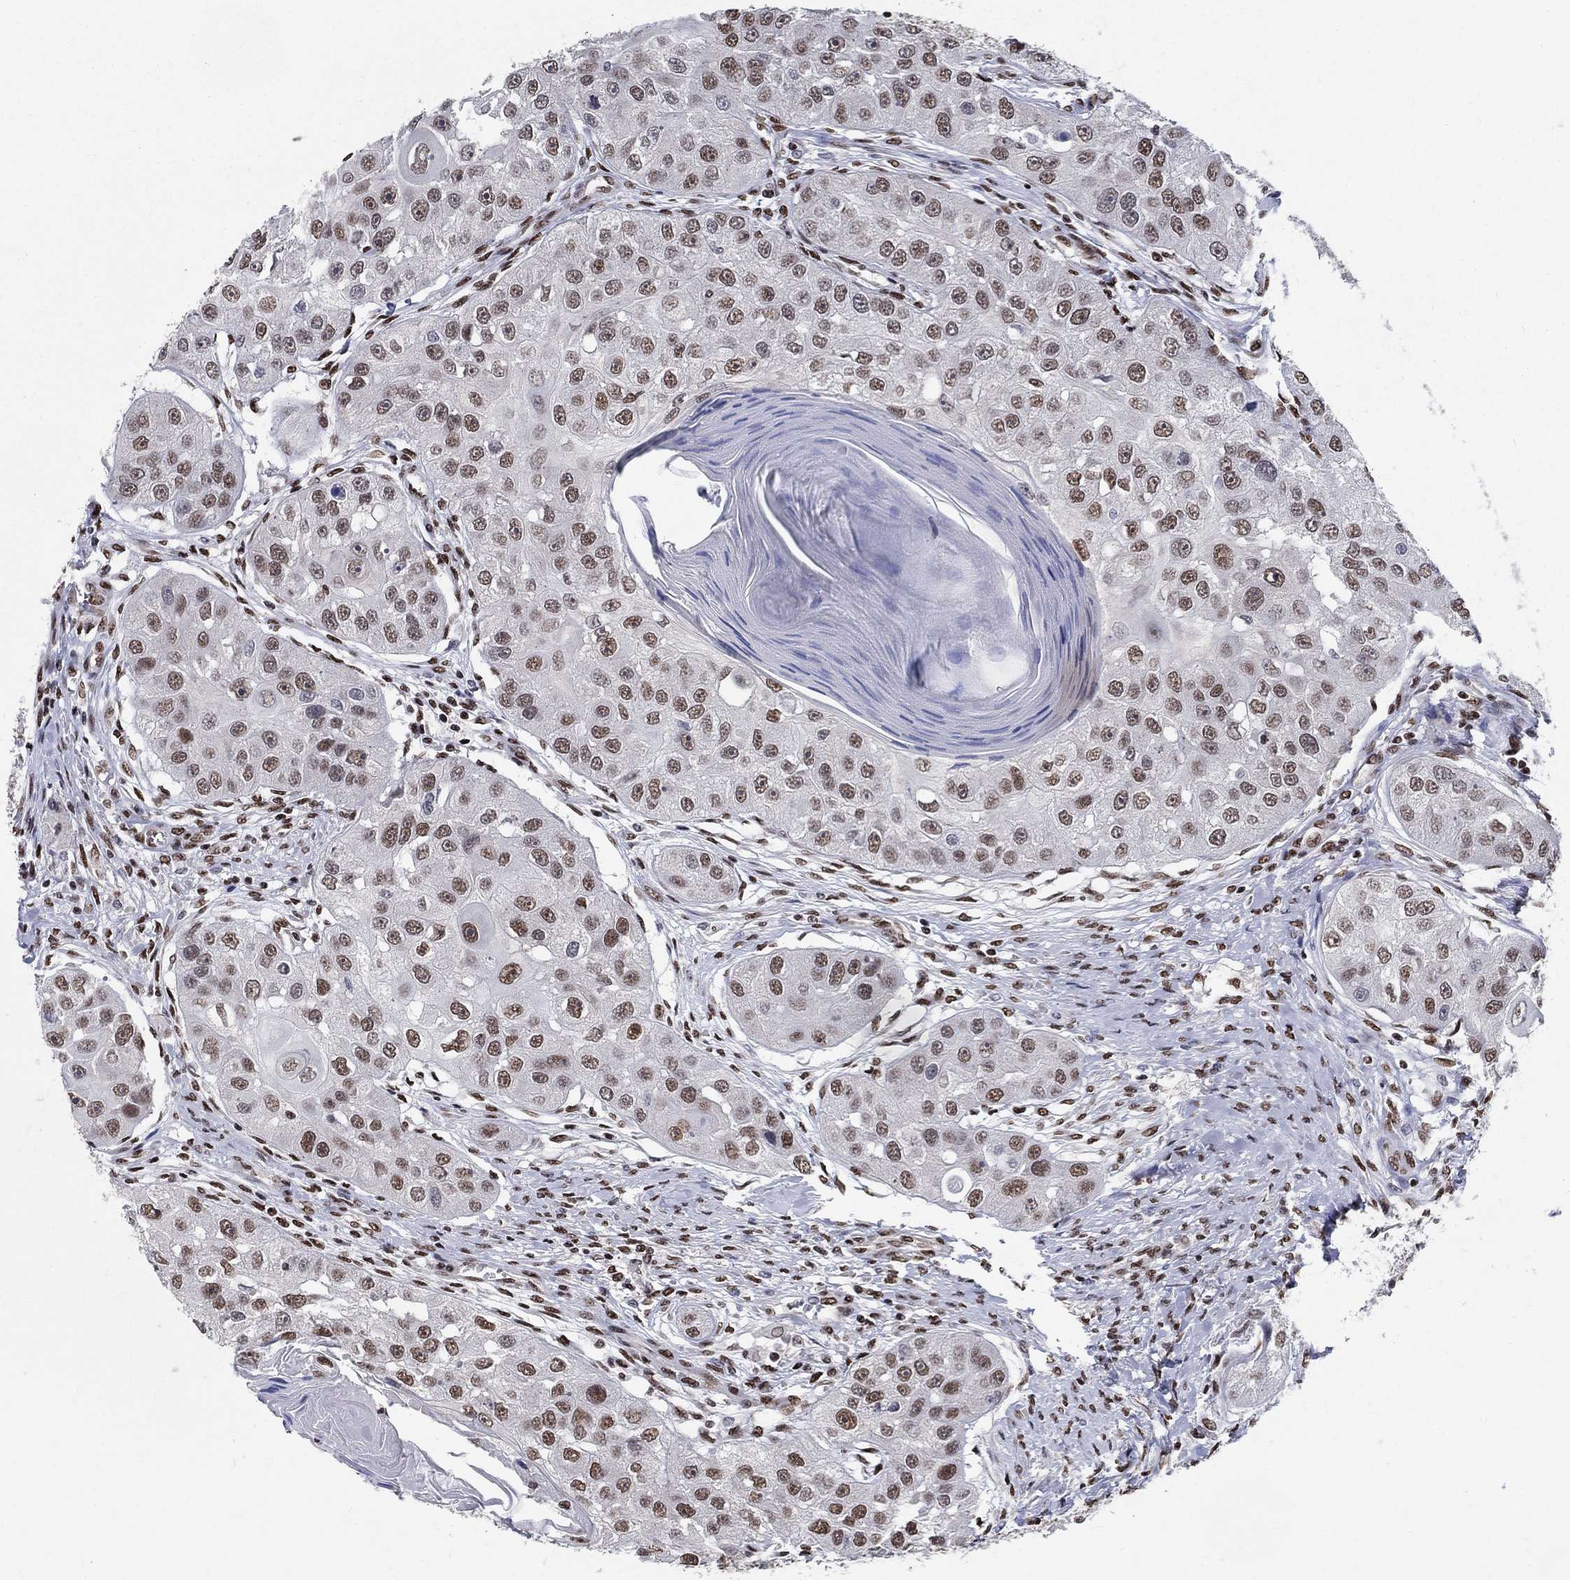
{"staining": {"intensity": "moderate", "quantity": "25%-75%", "location": "nuclear"}, "tissue": "head and neck cancer", "cell_type": "Tumor cells", "image_type": "cancer", "snomed": [{"axis": "morphology", "description": "Normal tissue, NOS"}, {"axis": "morphology", "description": "Squamous cell carcinoma, NOS"}, {"axis": "topography", "description": "Skeletal muscle"}, {"axis": "topography", "description": "Head-Neck"}], "caption": "A photomicrograph of head and neck cancer stained for a protein reveals moderate nuclear brown staining in tumor cells. (Brightfield microscopy of DAB IHC at high magnification).", "gene": "FBXO16", "patient": {"sex": "male", "age": 51}}